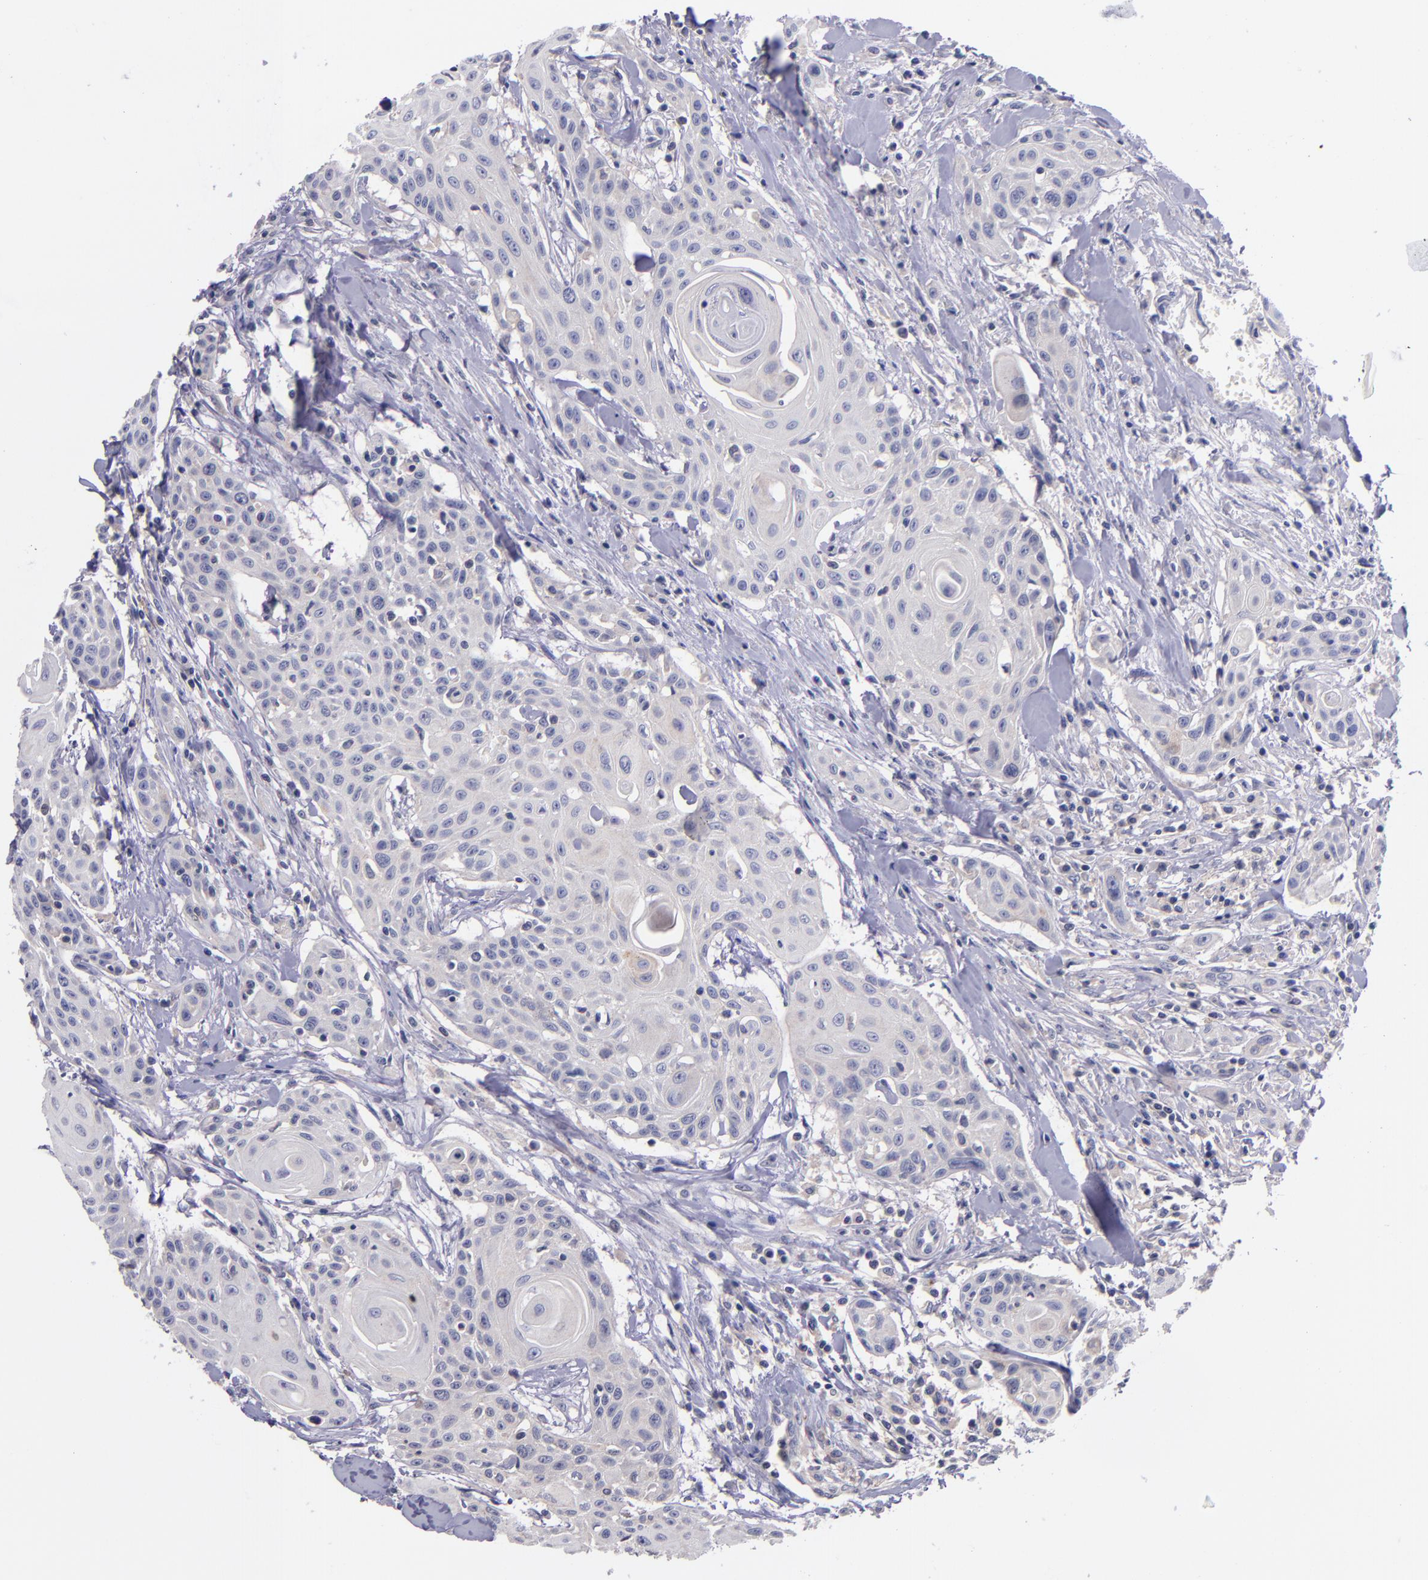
{"staining": {"intensity": "negative", "quantity": "none", "location": "none"}, "tissue": "head and neck cancer", "cell_type": "Tumor cells", "image_type": "cancer", "snomed": [{"axis": "morphology", "description": "Squamous cell carcinoma, NOS"}, {"axis": "morphology", "description": "Squamous cell carcinoma, metastatic, NOS"}, {"axis": "topography", "description": "Lymph node"}, {"axis": "topography", "description": "Salivary gland"}, {"axis": "topography", "description": "Head-Neck"}], "caption": "A photomicrograph of metastatic squamous cell carcinoma (head and neck) stained for a protein exhibits no brown staining in tumor cells.", "gene": "RBP4", "patient": {"sex": "female", "age": 74}}